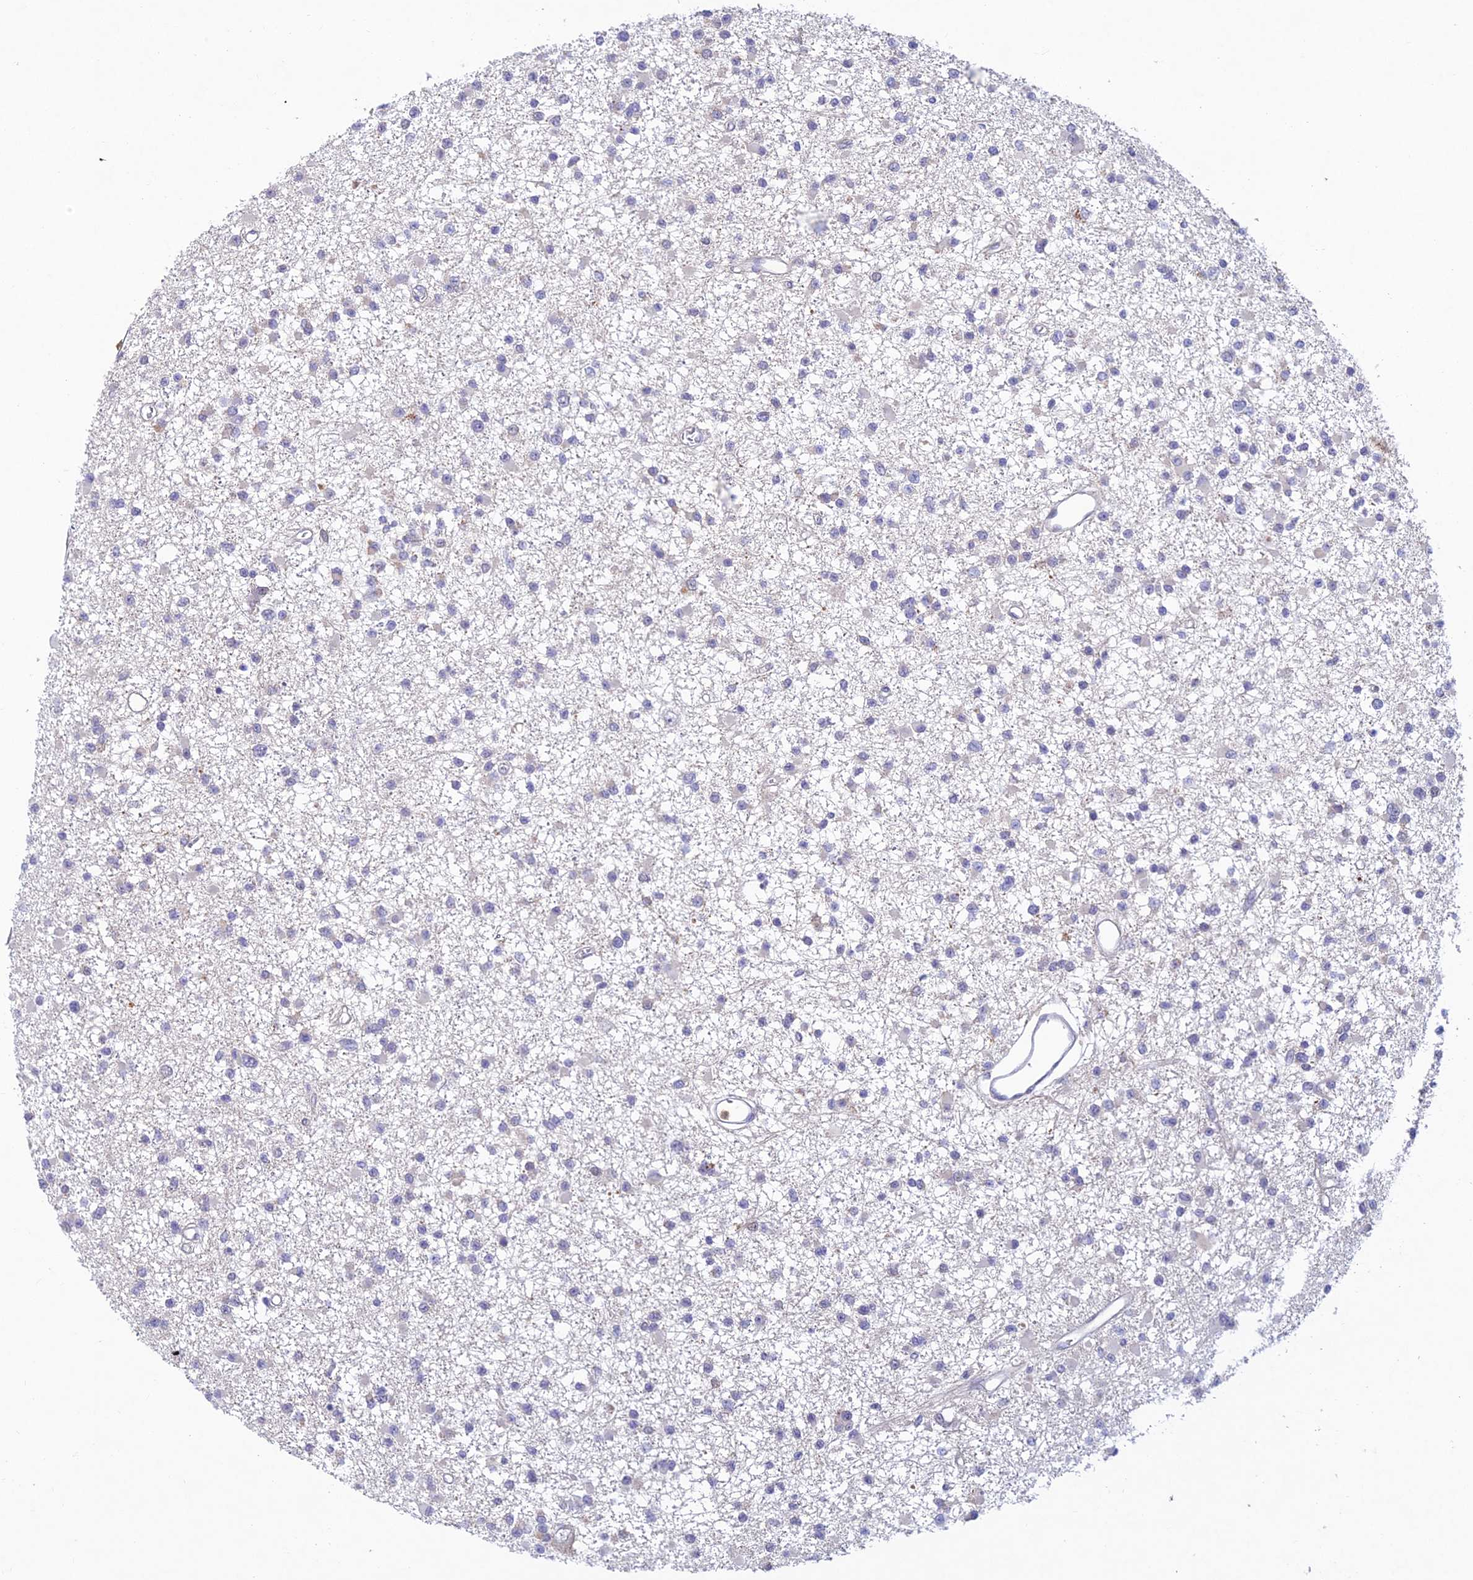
{"staining": {"intensity": "negative", "quantity": "none", "location": "none"}, "tissue": "glioma", "cell_type": "Tumor cells", "image_type": "cancer", "snomed": [{"axis": "morphology", "description": "Glioma, malignant, Low grade"}, {"axis": "topography", "description": "Brain"}], "caption": "Malignant glioma (low-grade) stained for a protein using immunohistochemistry (IHC) displays no staining tumor cells.", "gene": "FASTKD5", "patient": {"sex": "female", "age": 22}}